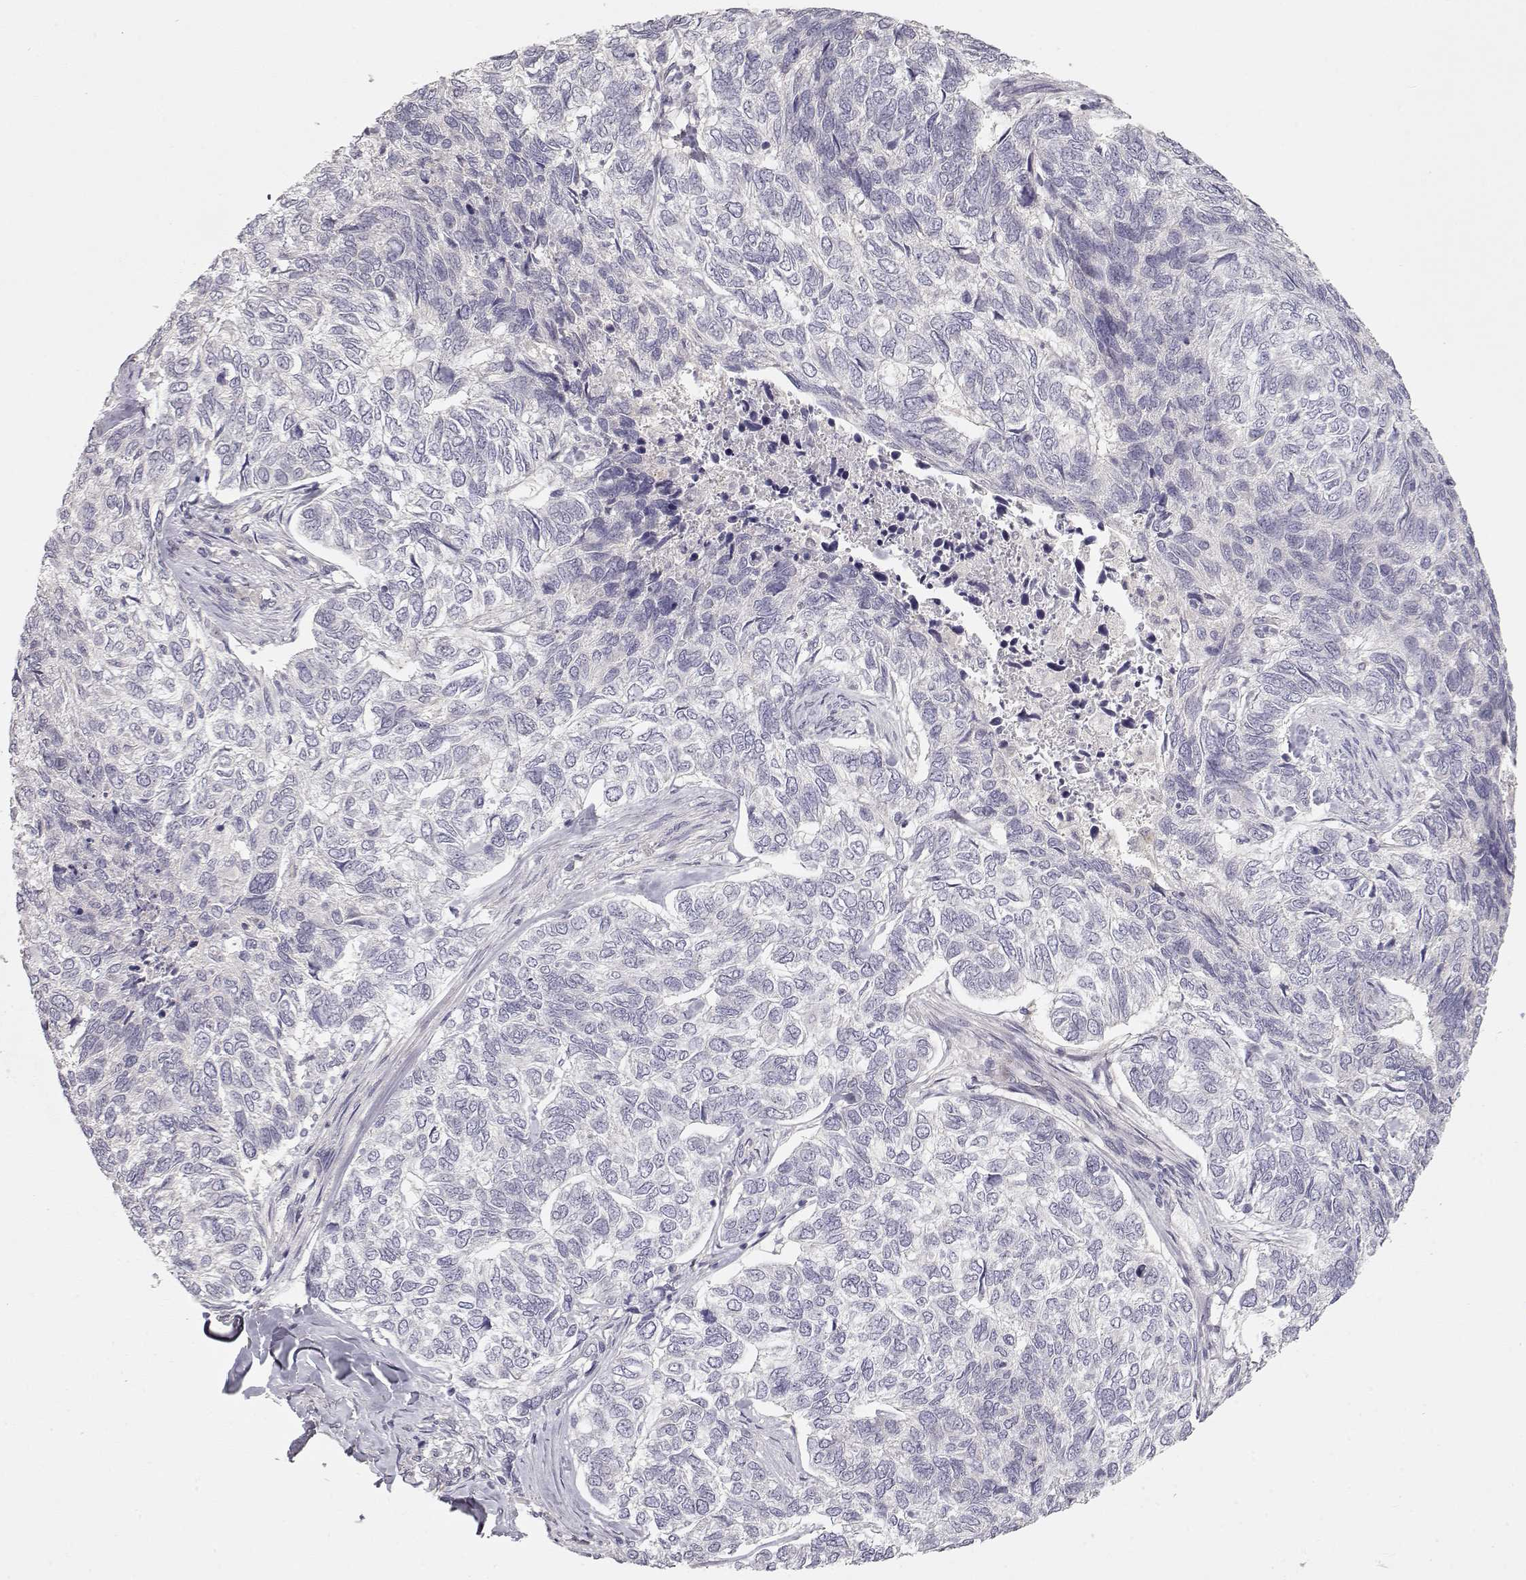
{"staining": {"intensity": "negative", "quantity": "none", "location": "none"}, "tissue": "skin cancer", "cell_type": "Tumor cells", "image_type": "cancer", "snomed": [{"axis": "morphology", "description": "Basal cell carcinoma"}, {"axis": "topography", "description": "Skin"}], "caption": "The image shows no significant expression in tumor cells of skin cancer.", "gene": "ARHGAP8", "patient": {"sex": "female", "age": 65}}